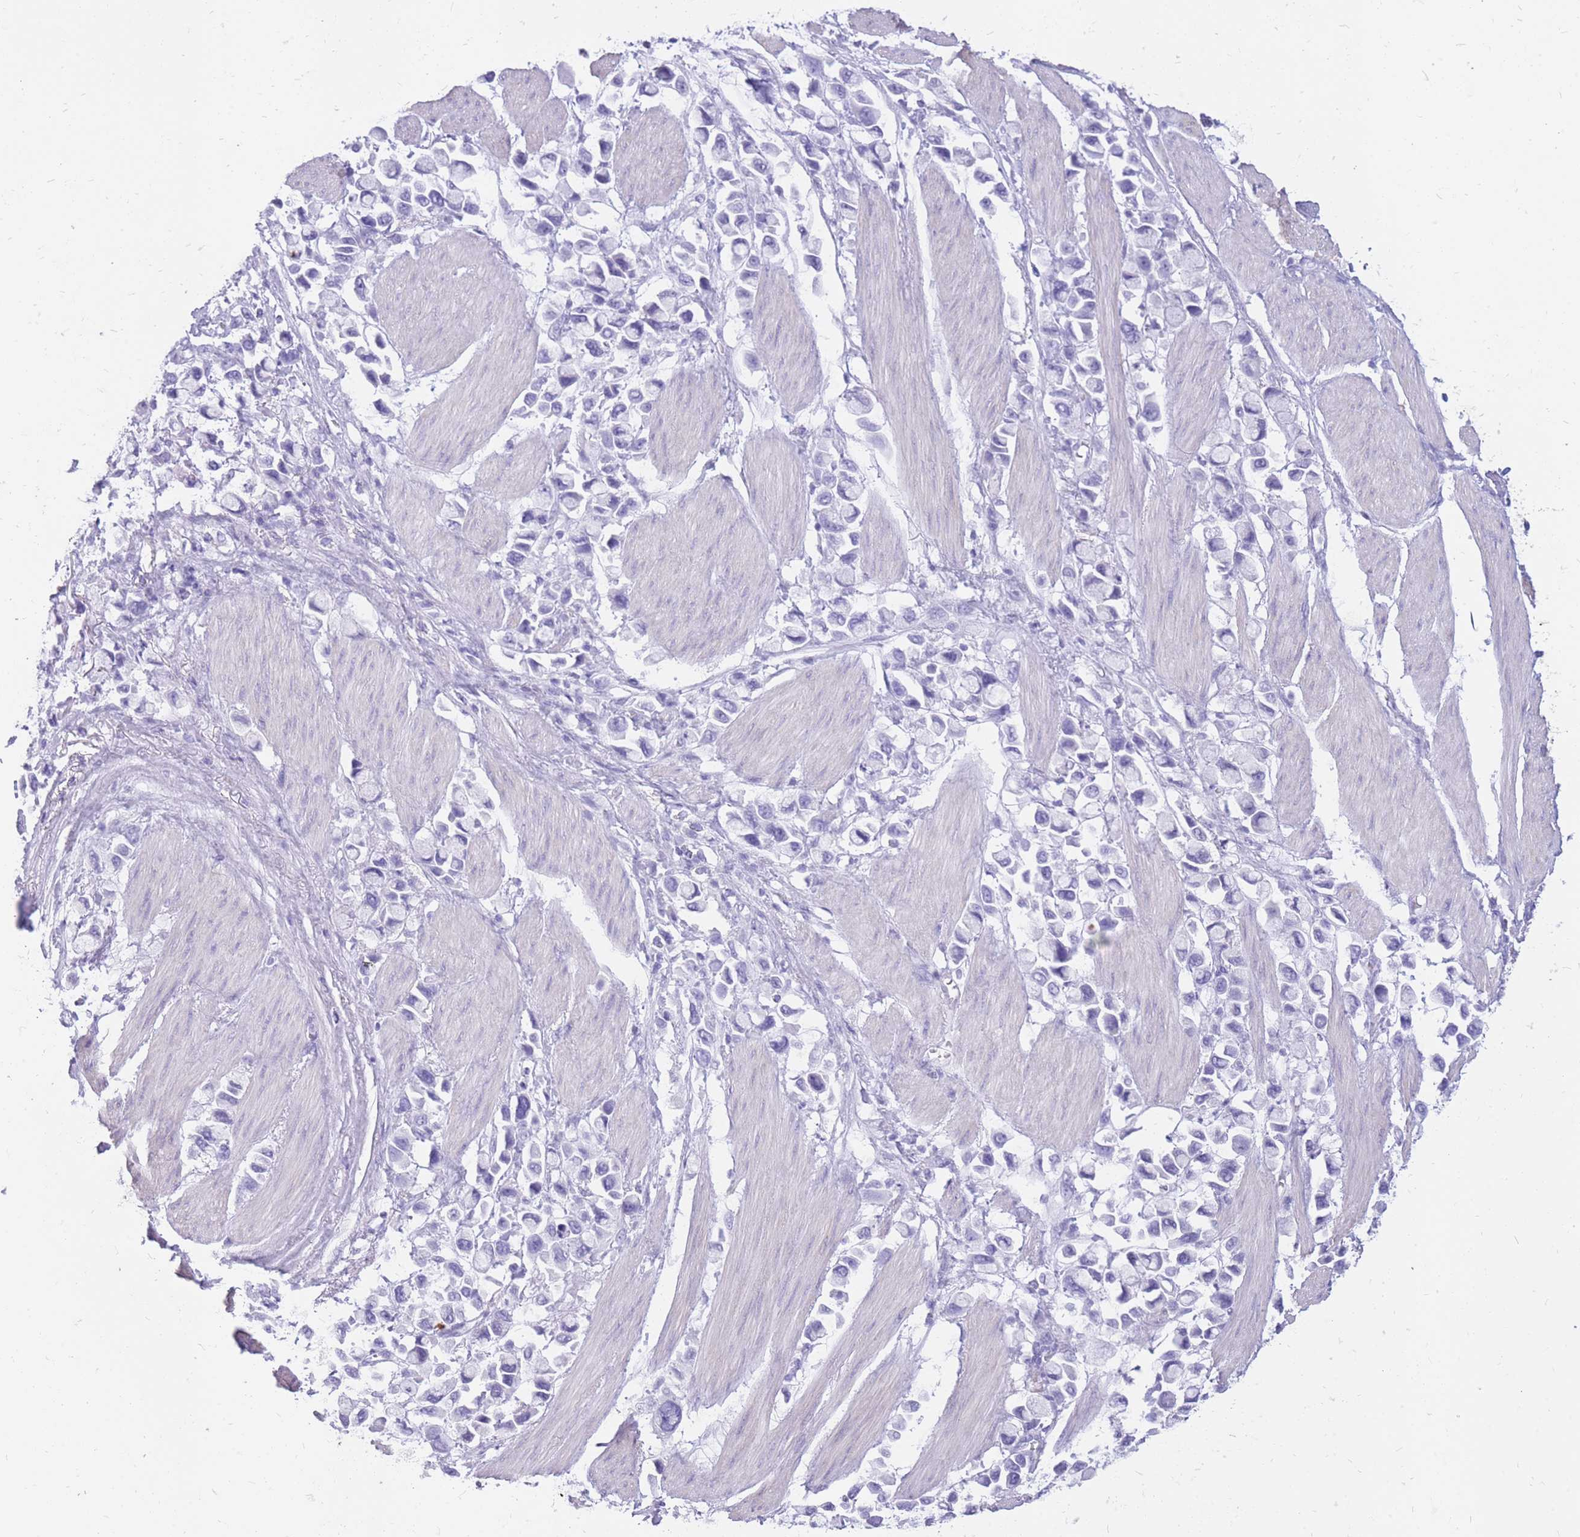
{"staining": {"intensity": "negative", "quantity": "none", "location": "none"}, "tissue": "stomach cancer", "cell_type": "Tumor cells", "image_type": "cancer", "snomed": [{"axis": "morphology", "description": "Adenocarcinoma, NOS"}, {"axis": "topography", "description": "Stomach"}], "caption": "Tumor cells show no significant protein staining in stomach cancer.", "gene": "CYP21A2", "patient": {"sex": "female", "age": 81}}